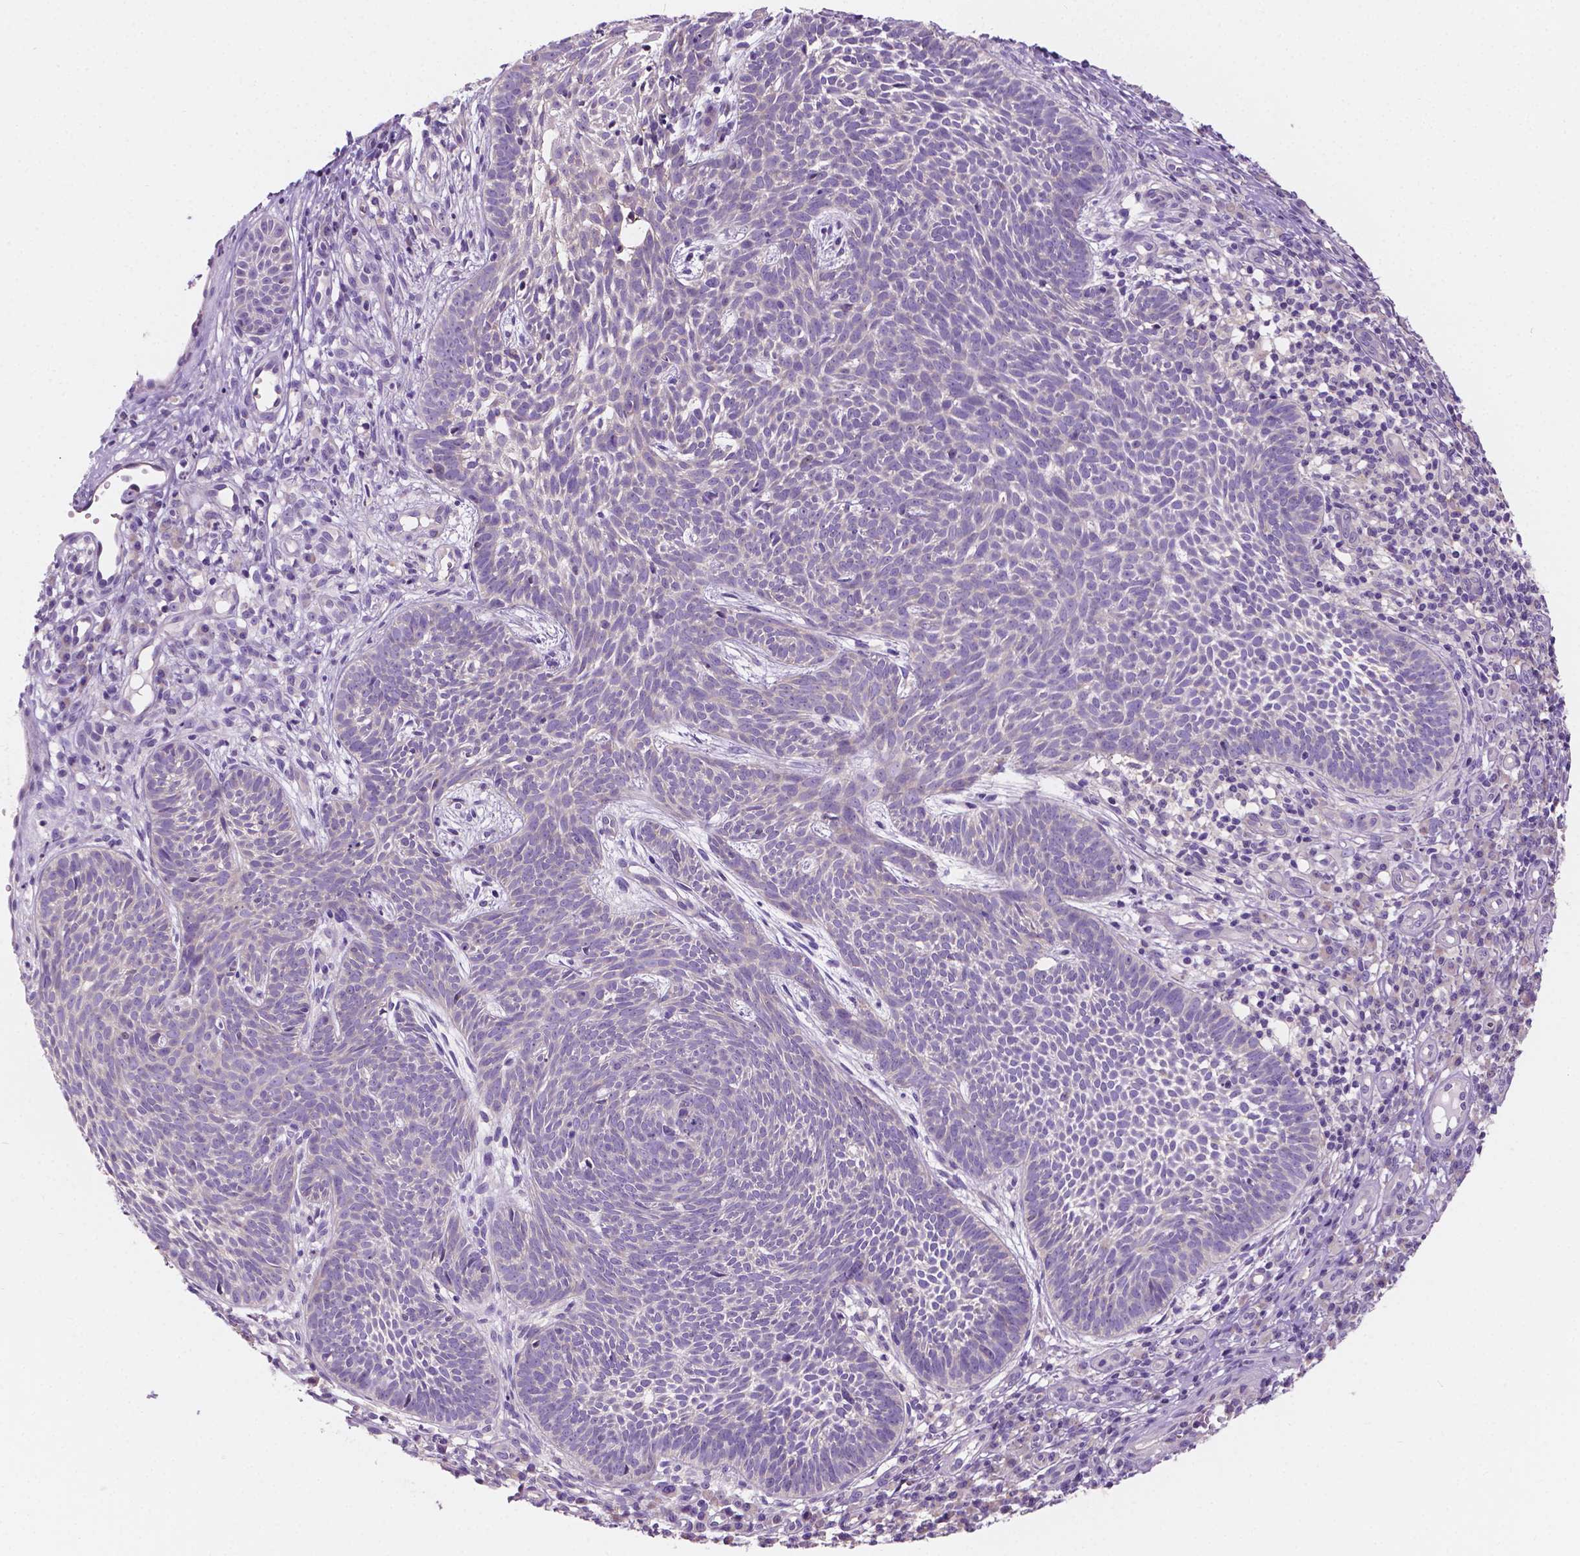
{"staining": {"intensity": "negative", "quantity": "none", "location": "none"}, "tissue": "skin cancer", "cell_type": "Tumor cells", "image_type": "cancer", "snomed": [{"axis": "morphology", "description": "Basal cell carcinoma"}, {"axis": "topography", "description": "Skin"}], "caption": "Tumor cells are negative for protein expression in human skin basal cell carcinoma.", "gene": "SIRT2", "patient": {"sex": "male", "age": 59}}